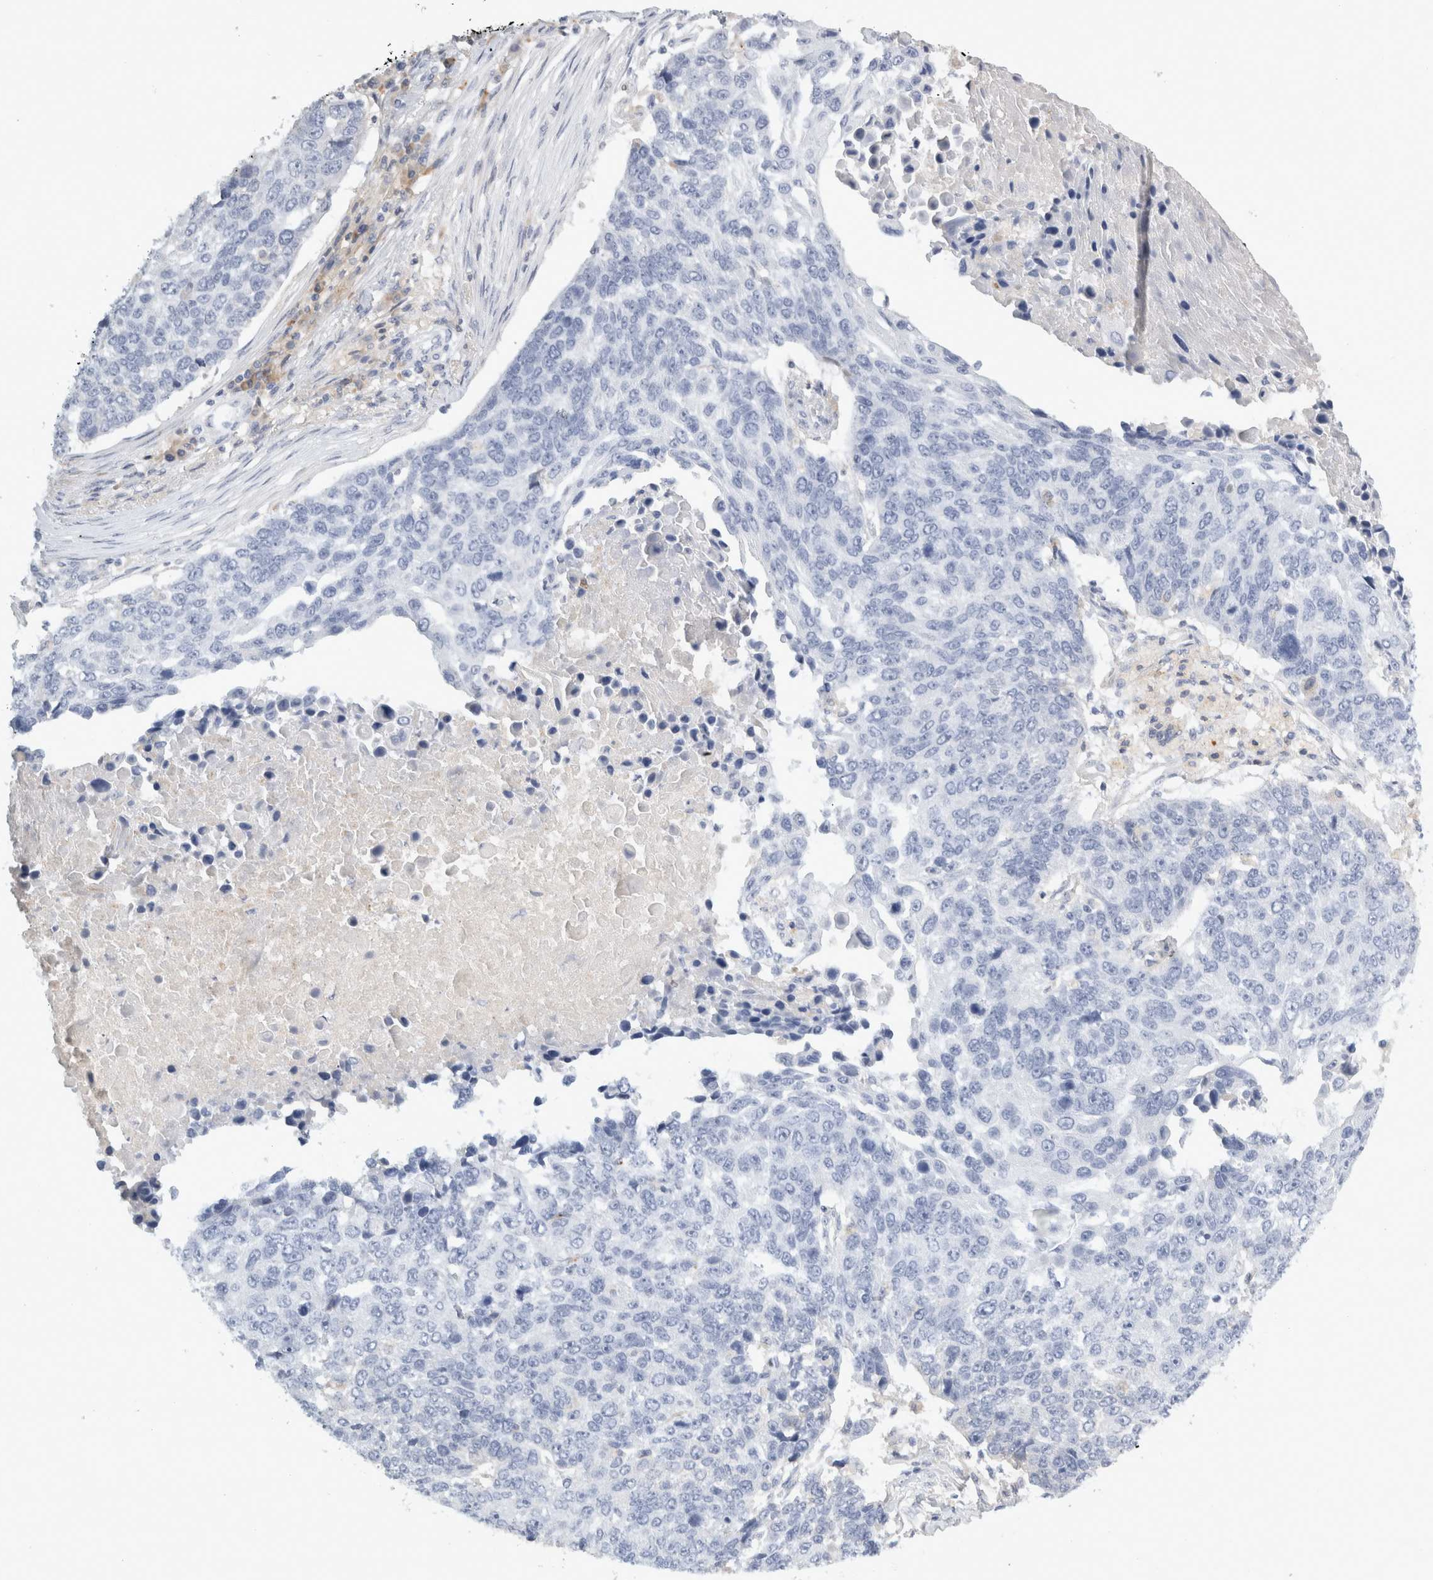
{"staining": {"intensity": "negative", "quantity": "none", "location": "none"}, "tissue": "lung cancer", "cell_type": "Tumor cells", "image_type": "cancer", "snomed": [{"axis": "morphology", "description": "Squamous cell carcinoma, NOS"}, {"axis": "topography", "description": "Lung"}], "caption": "There is no significant staining in tumor cells of lung cancer.", "gene": "FGL2", "patient": {"sex": "male", "age": 66}}